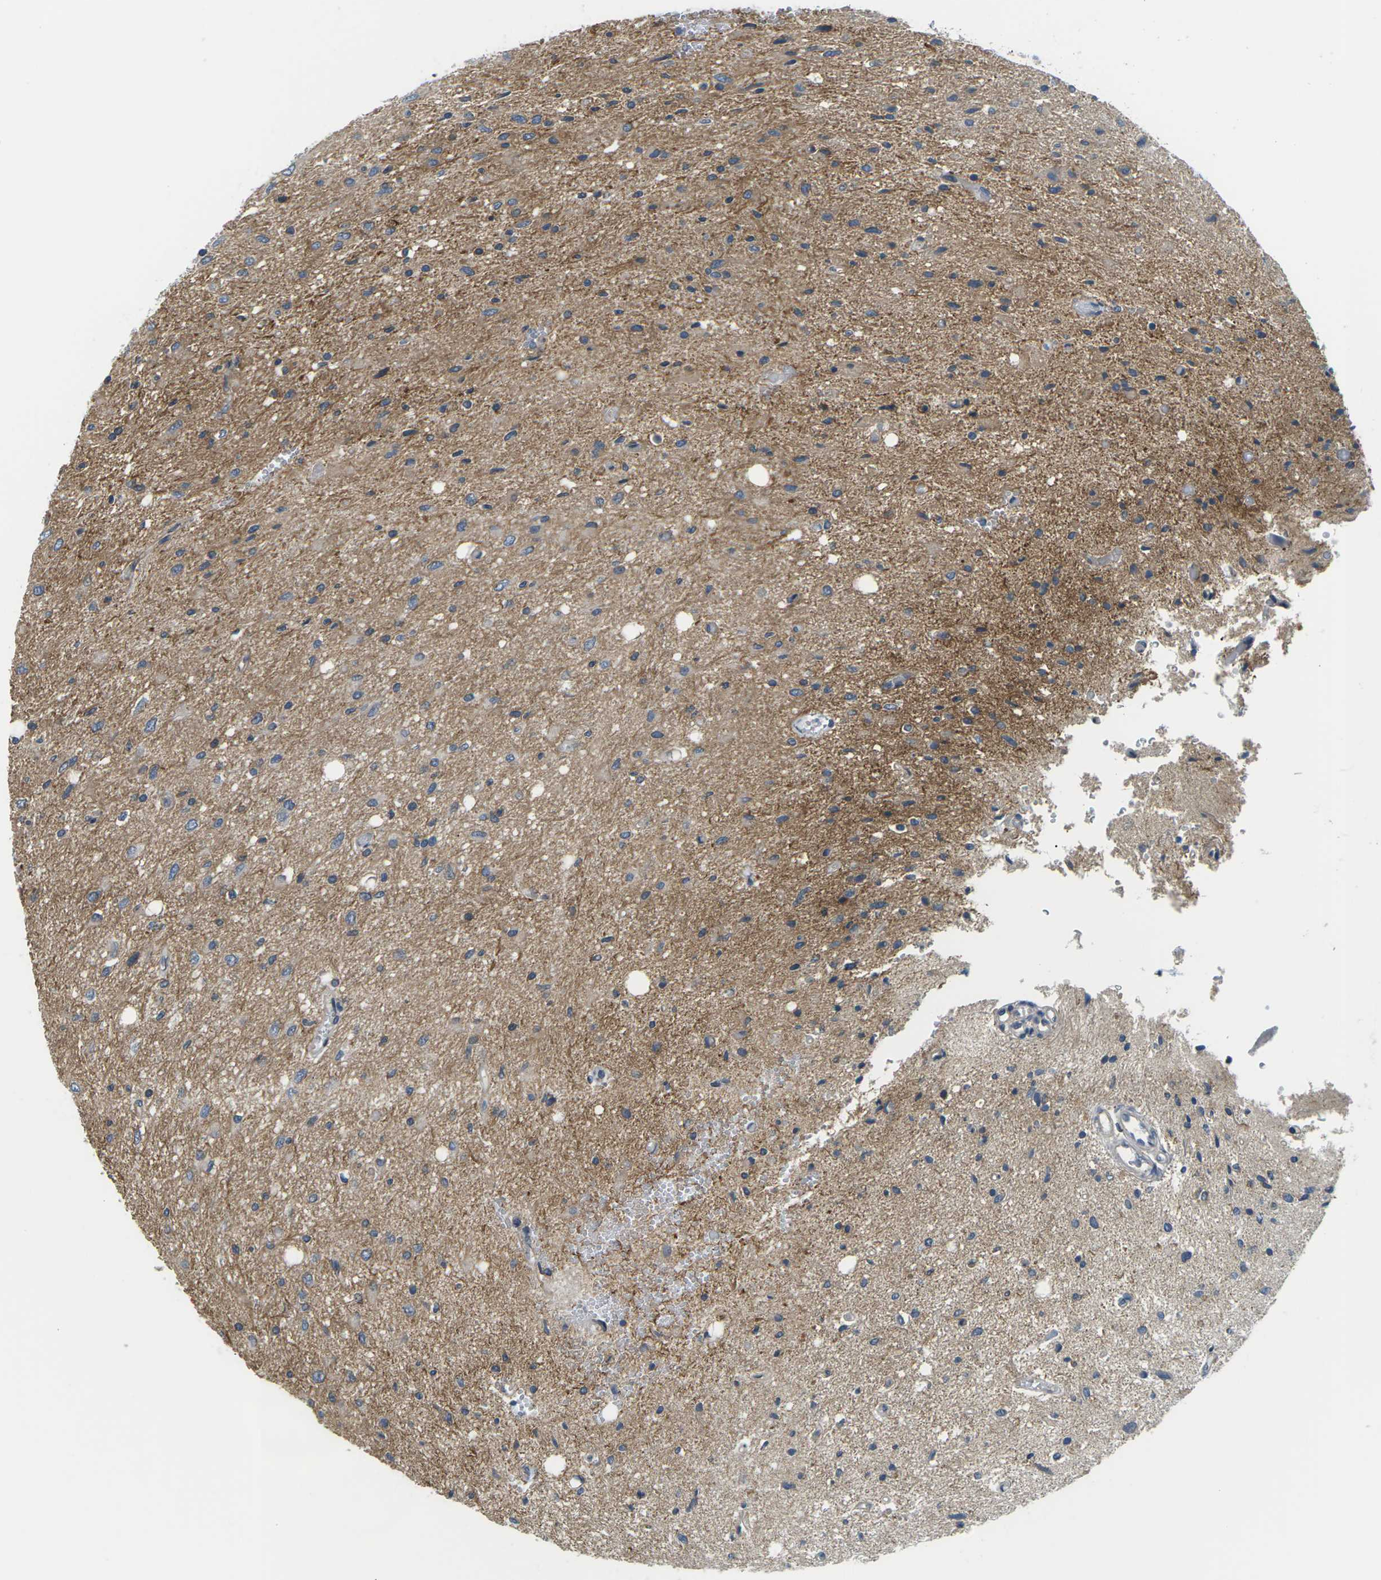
{"staining": {"intensity": "weak", "quantity": "25%-75%", "location": "cytoplasmic/membranous"}, "tissue": "glioma", "cell_type": "Tumor cells", "image_type": "cancer", "snomed": [{"axis": "morphology", "description": "Glioma, malignant, Low grade"}, {"axis": "topography", "description": "Brain"}], "caption": "Weak cytoplasmic/membranous positivity is seen in approximately 25%-75% of tumor cells in glioma.", "gene": "SLC13A3", "patient": {"sex": "male", "age": 77}}